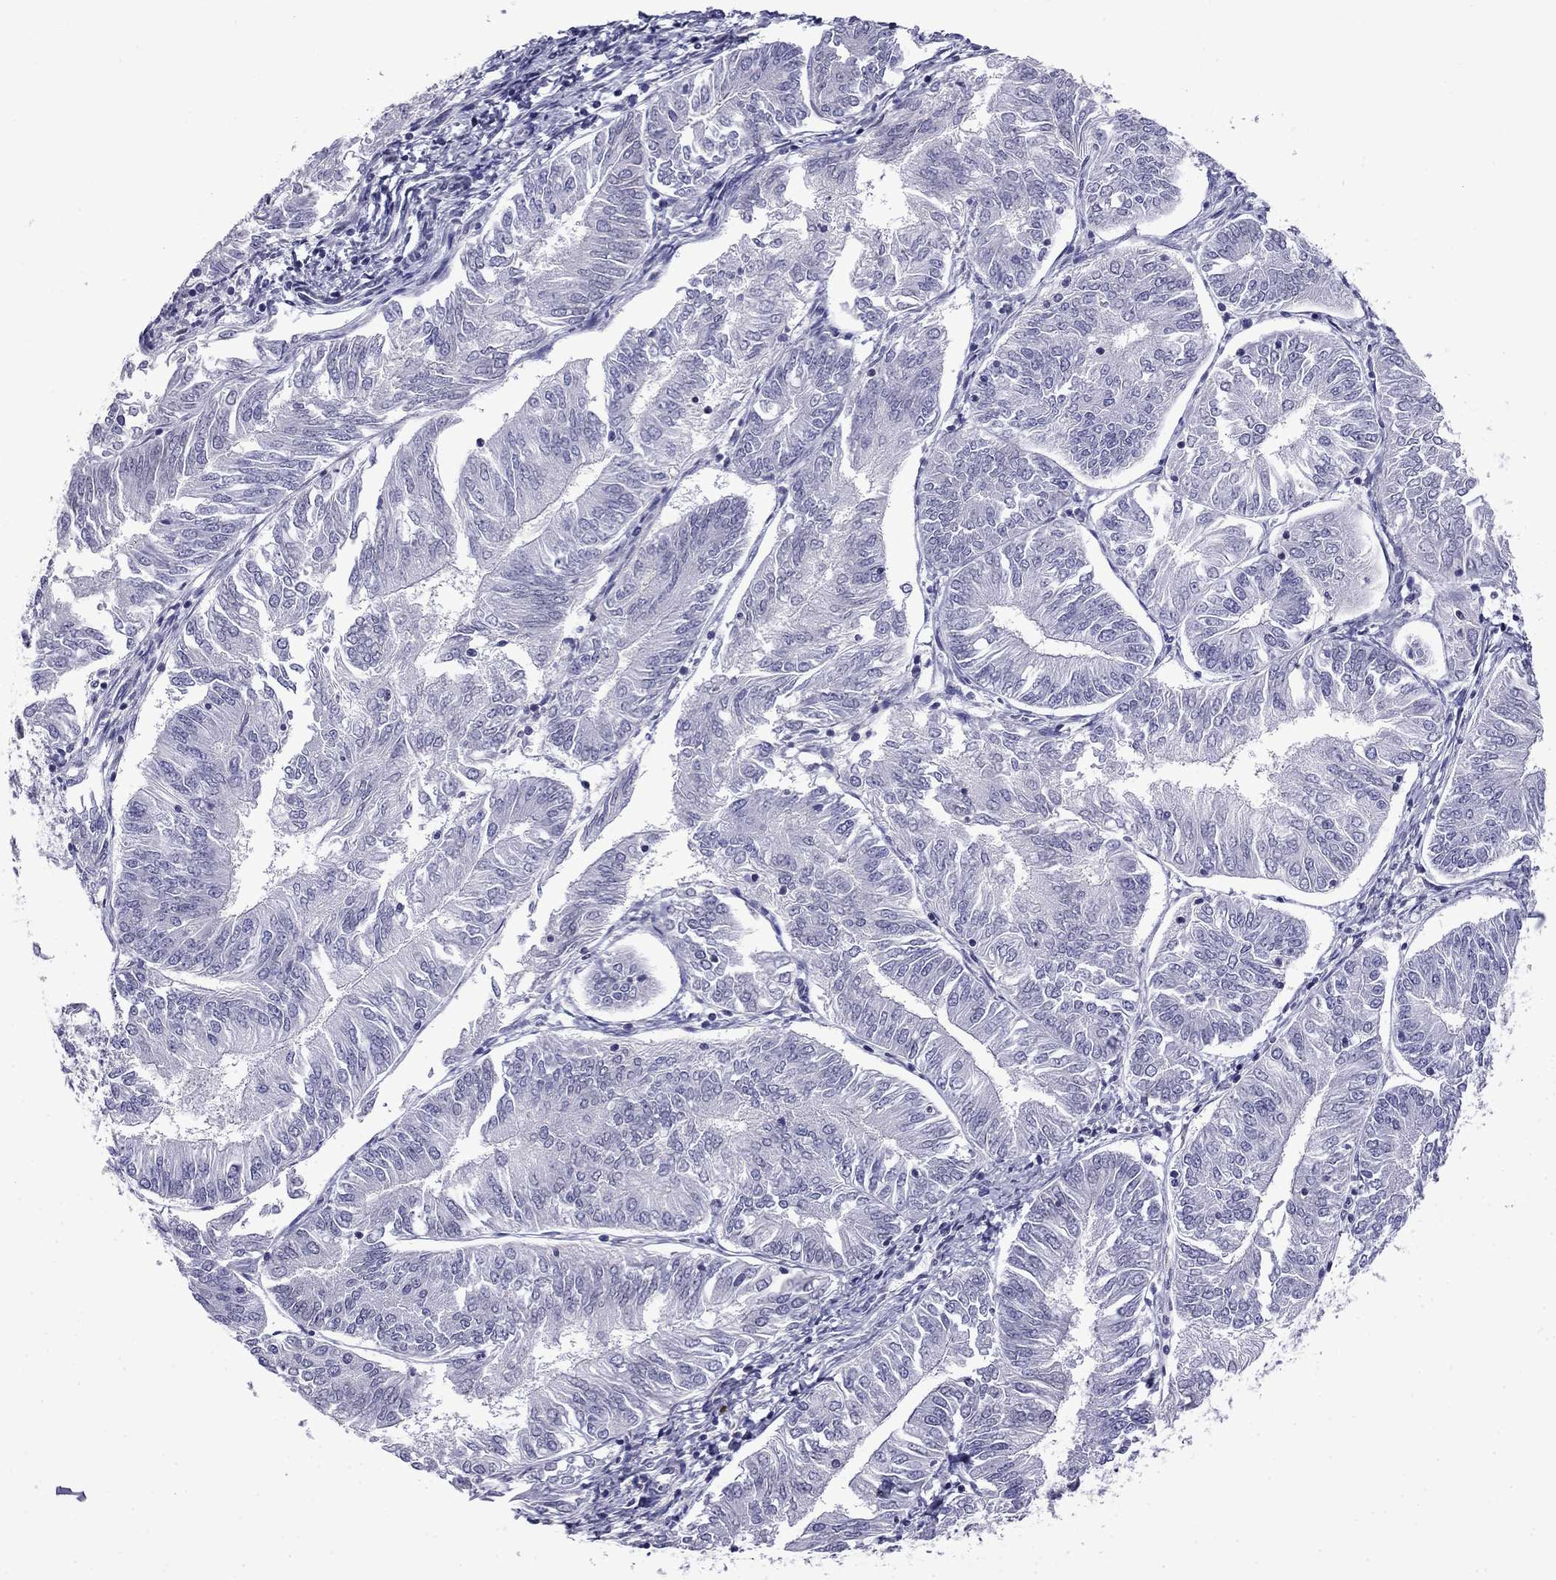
{"staining": {"intensity": "negative", "quantity": "none", "location": "none"}, "tissue": "endometrial cancer", "cell_type": "Tumor cells", "image_type": "cancer", "snomed": [{"axis": "morphology", "description": "Adenocarcinoma, NOS"}, {"axis": "topography", "description": "Endometrium"}], "caption": "A histopathology image of adenocarcinoma (endometrial) stained for a protein shows no brown staining in tumor cells.", "gene": "PRR18", "patient": {"sex": "female", "age": 58}}